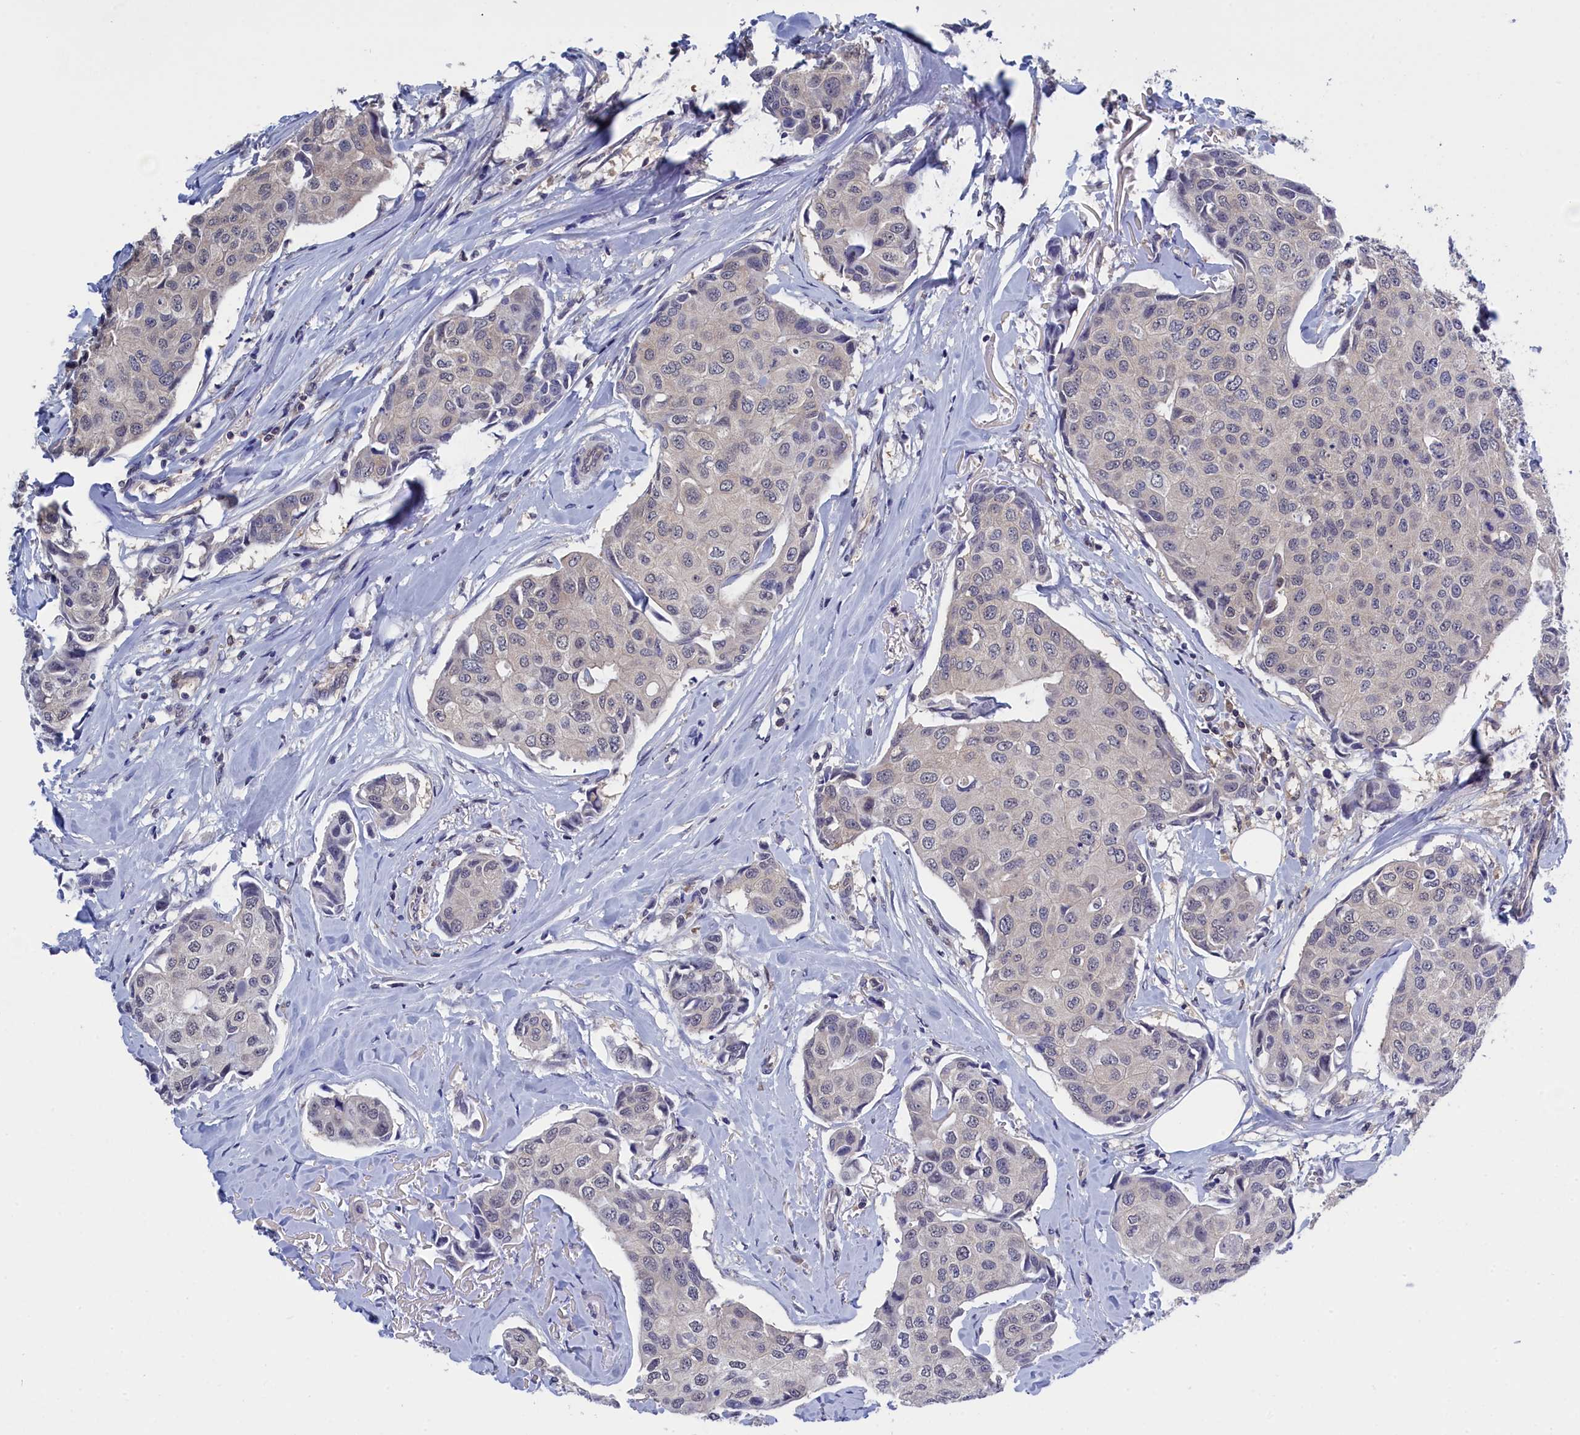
{"staining": {"intensity": "negative", "quantity": "none", "location": "none"}, "tissue": "breast cancer", "cell_type": "Tumor cells", "image_type": "cancer", "snomed": [{"axis": "morphology", "description": "Duct carcinoma"}, {"axis": "topography", "description": "Breast"}], "caption": "Tumor cells show no significant expression in intraductal carcinoma (breast).", "gene": "PGP", "patient": {"sex": "female", "age": 80}}